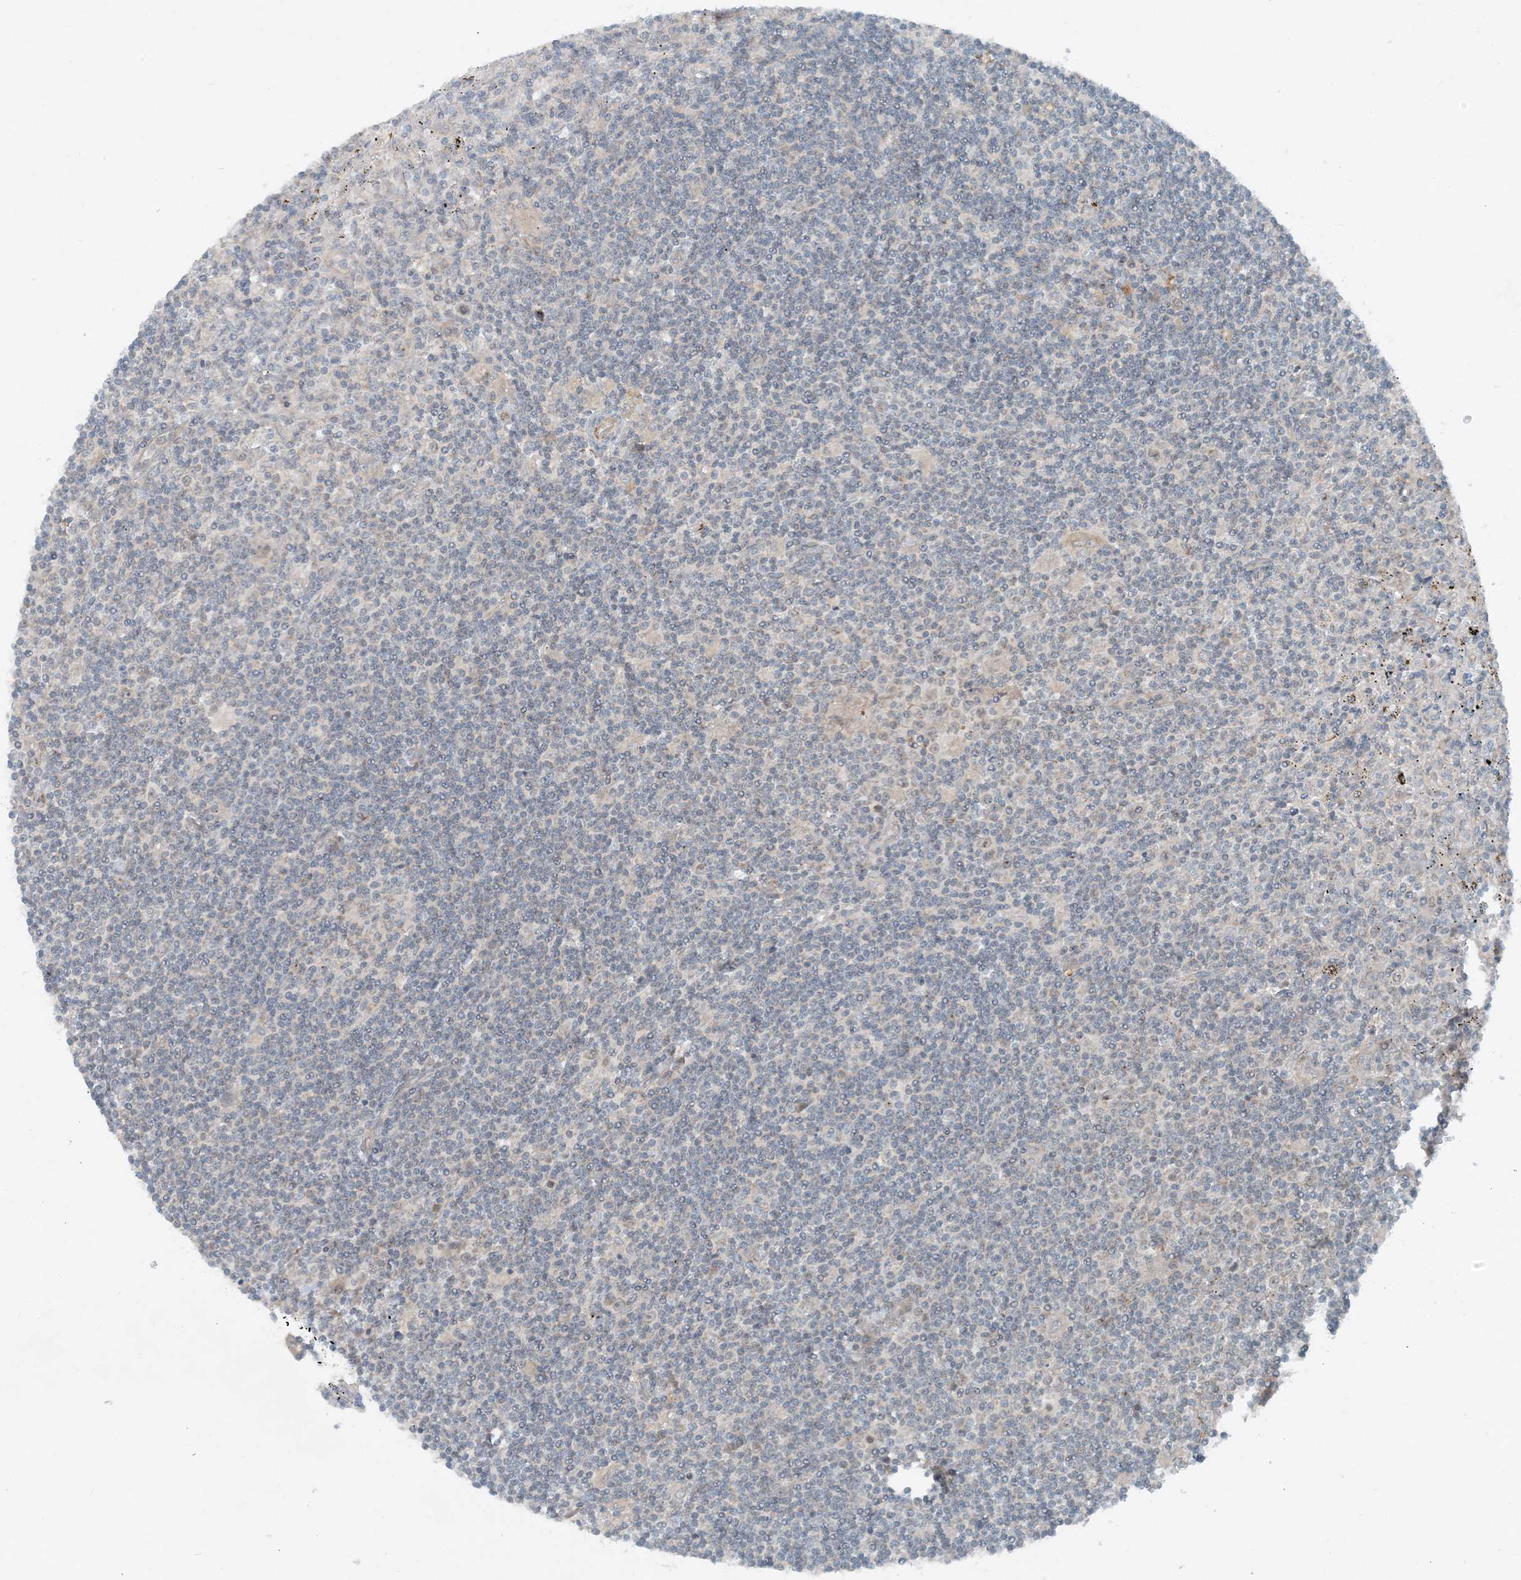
{"staining": {"intensity": "negative", "quantity": "none", "location": "none"}, "tissue": "lymphoma", "cell_type": "Tumor cells", "image_type": "cancer", "snomed": [{"axis": "morphology", "description": "Malignant lymphoma, non-Hodgkin's type, Low grade"}, {"axis": "topography", "description": "Spleen"}], "caption": "Immunohistochemical staining of low-grade malignant lymphoma, non-Hodgkin's type reveals no significant expression in tumor cells. (IHC, brightfield microscopy, high magnification).", "gene": "MITD1", "patient": {"sex": "male", "age": 76}}